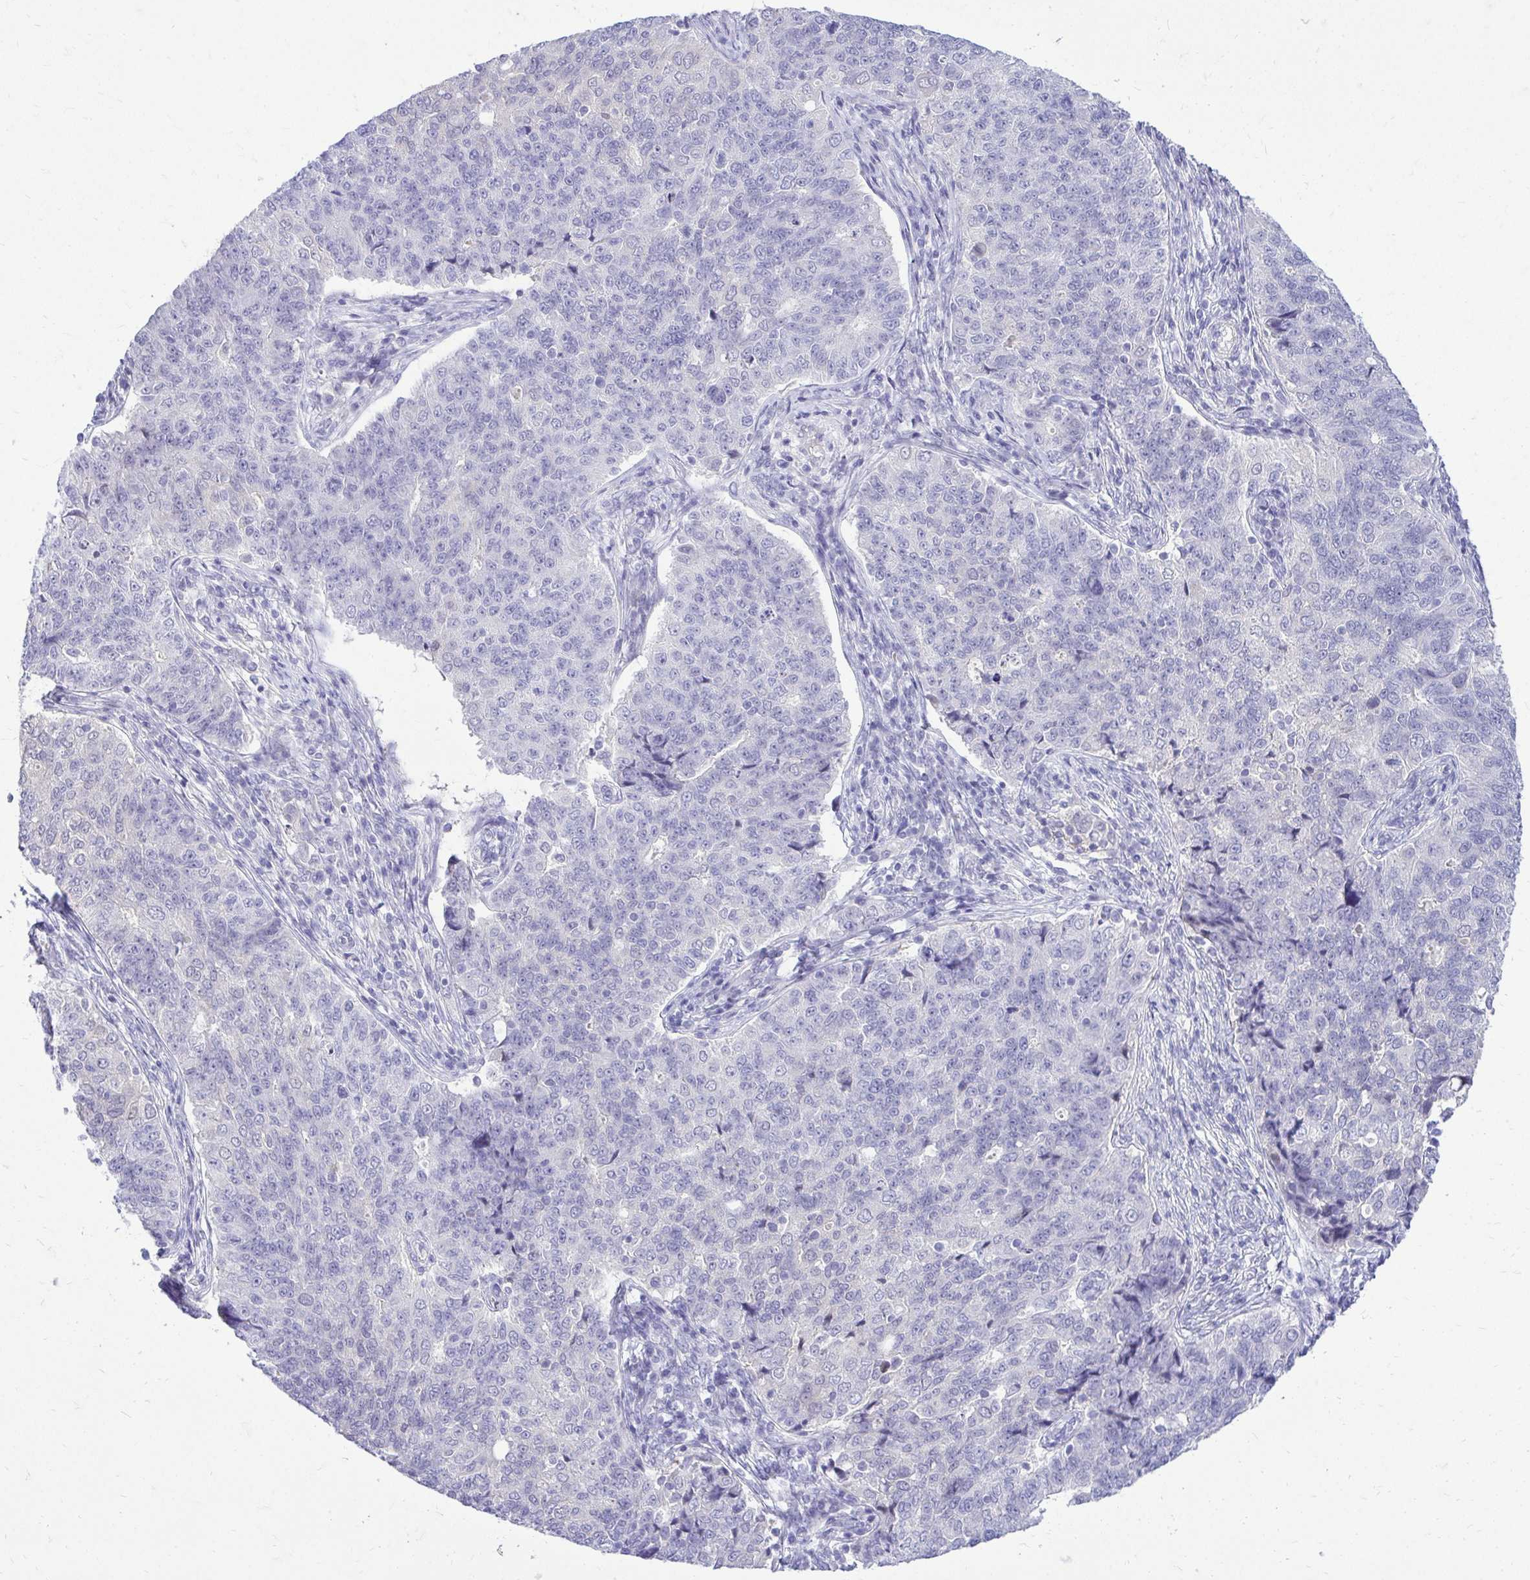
{"staining": {"intensity": "negative", "quantity": "none", "location": "none"}, "tissue": "endometrial cancer", "cell_type": "Tumor cells", "image_type": "cancer", "snomed": [{"axis": "morphology", "description": "Adenocarcinoma, NOS"}, {"axis": "topography", "description": "Endometrium"}], "caption": "Immunohistochemistry (IHC) of human endometrial adenocarcinoma shows no positivity in tumor cells. Nuclei are stained in blue.", "gene": "ZSWIM9", "patient": {"sex": "female", "age": 43}}